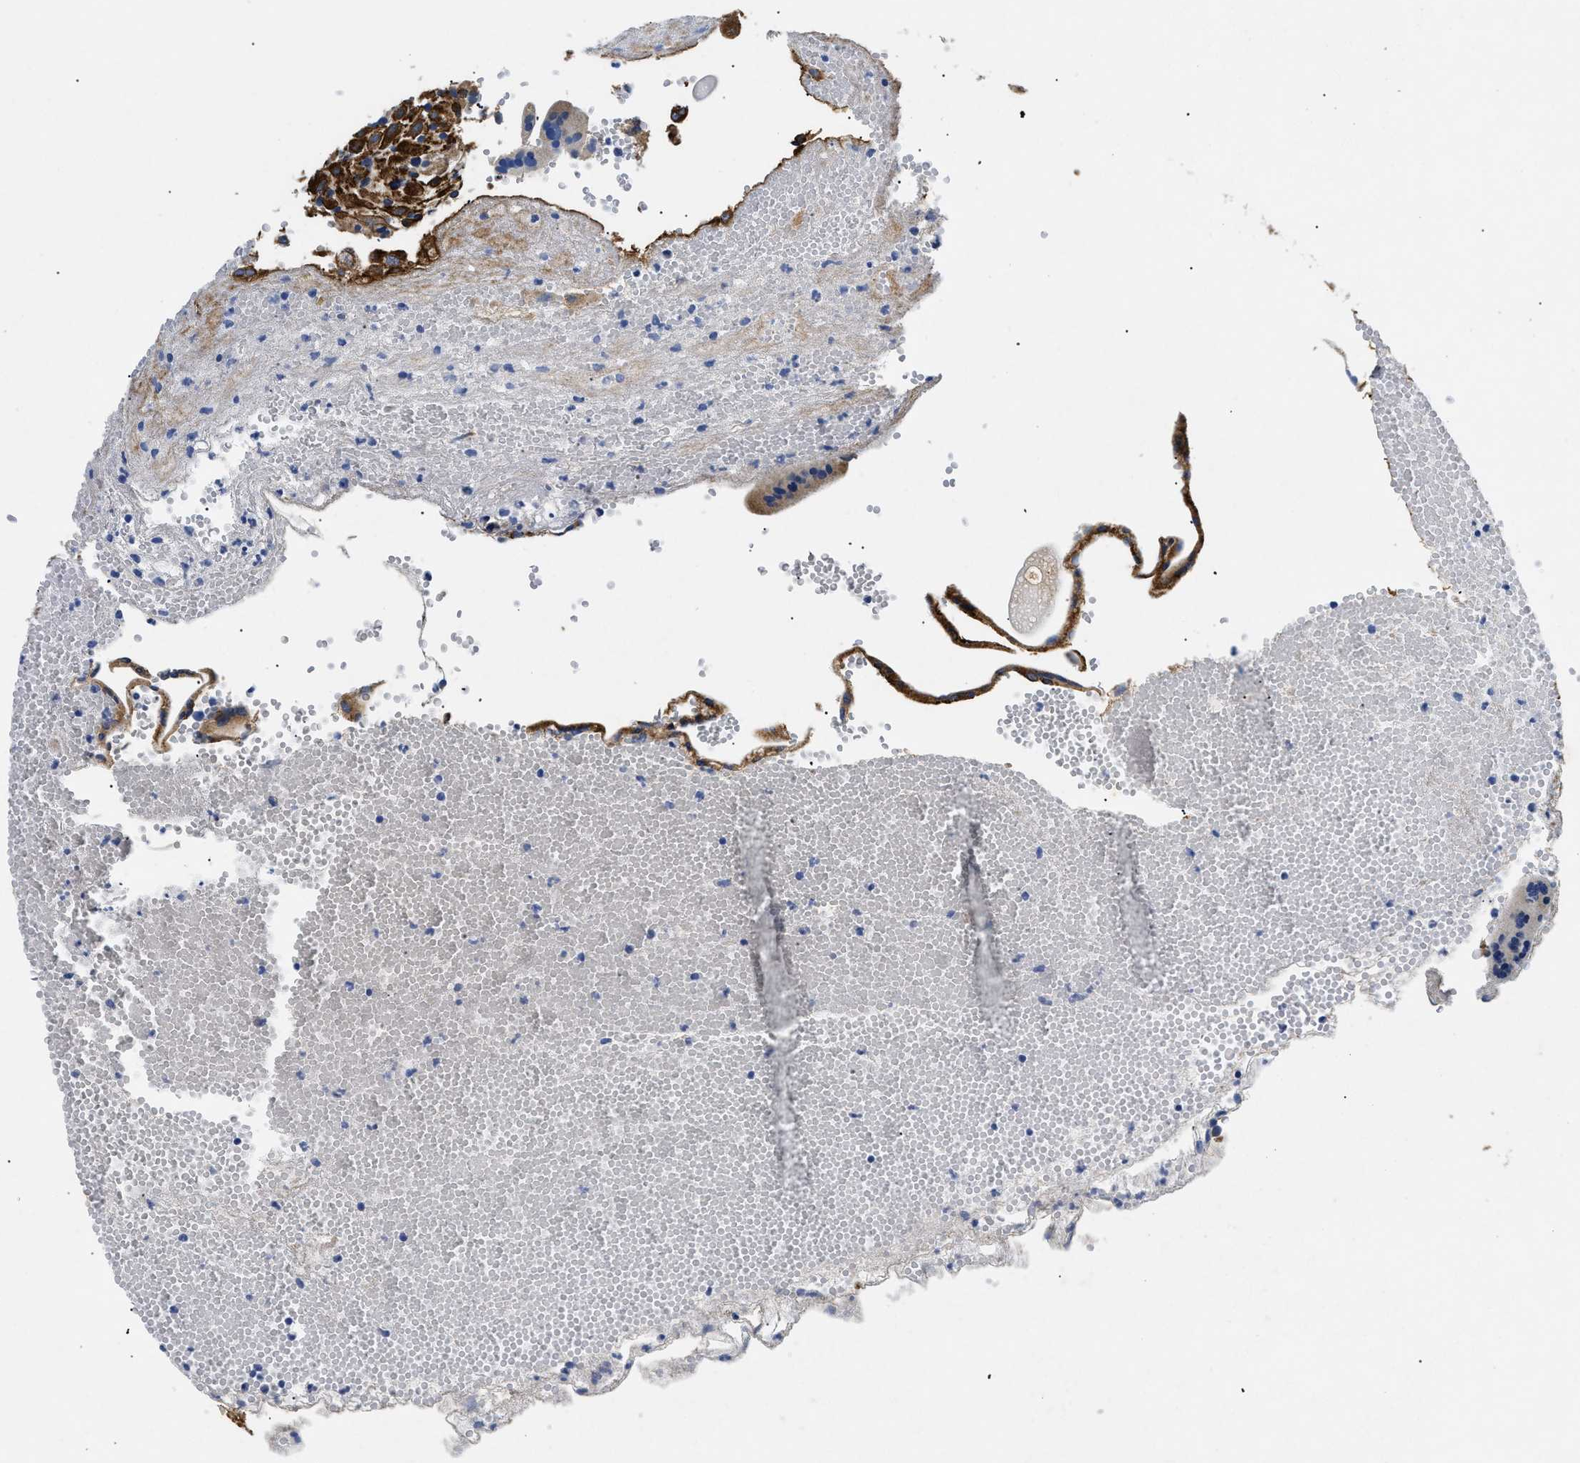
{"staining": {"intensity": "negative", "quantity": "none", "location": "none"}, "tissue": "placenta", "cell_type": "Trophoblastic cells", "image_type": "normal", "snomed": [{"axis": "morphology", "description": "Normal tissue, NOS"}, {"axis": "topography", "description": "Placenta"}], "caption": "Immunohistochemical staining of unremarkable human placenta displays no significant staining in trophoblastic cells. (Immunohistochemistry (ihc), brightfield microscopy, high magnification).", "gene": "LAMA3", "patient": {"sex": "female", "age": 18}}